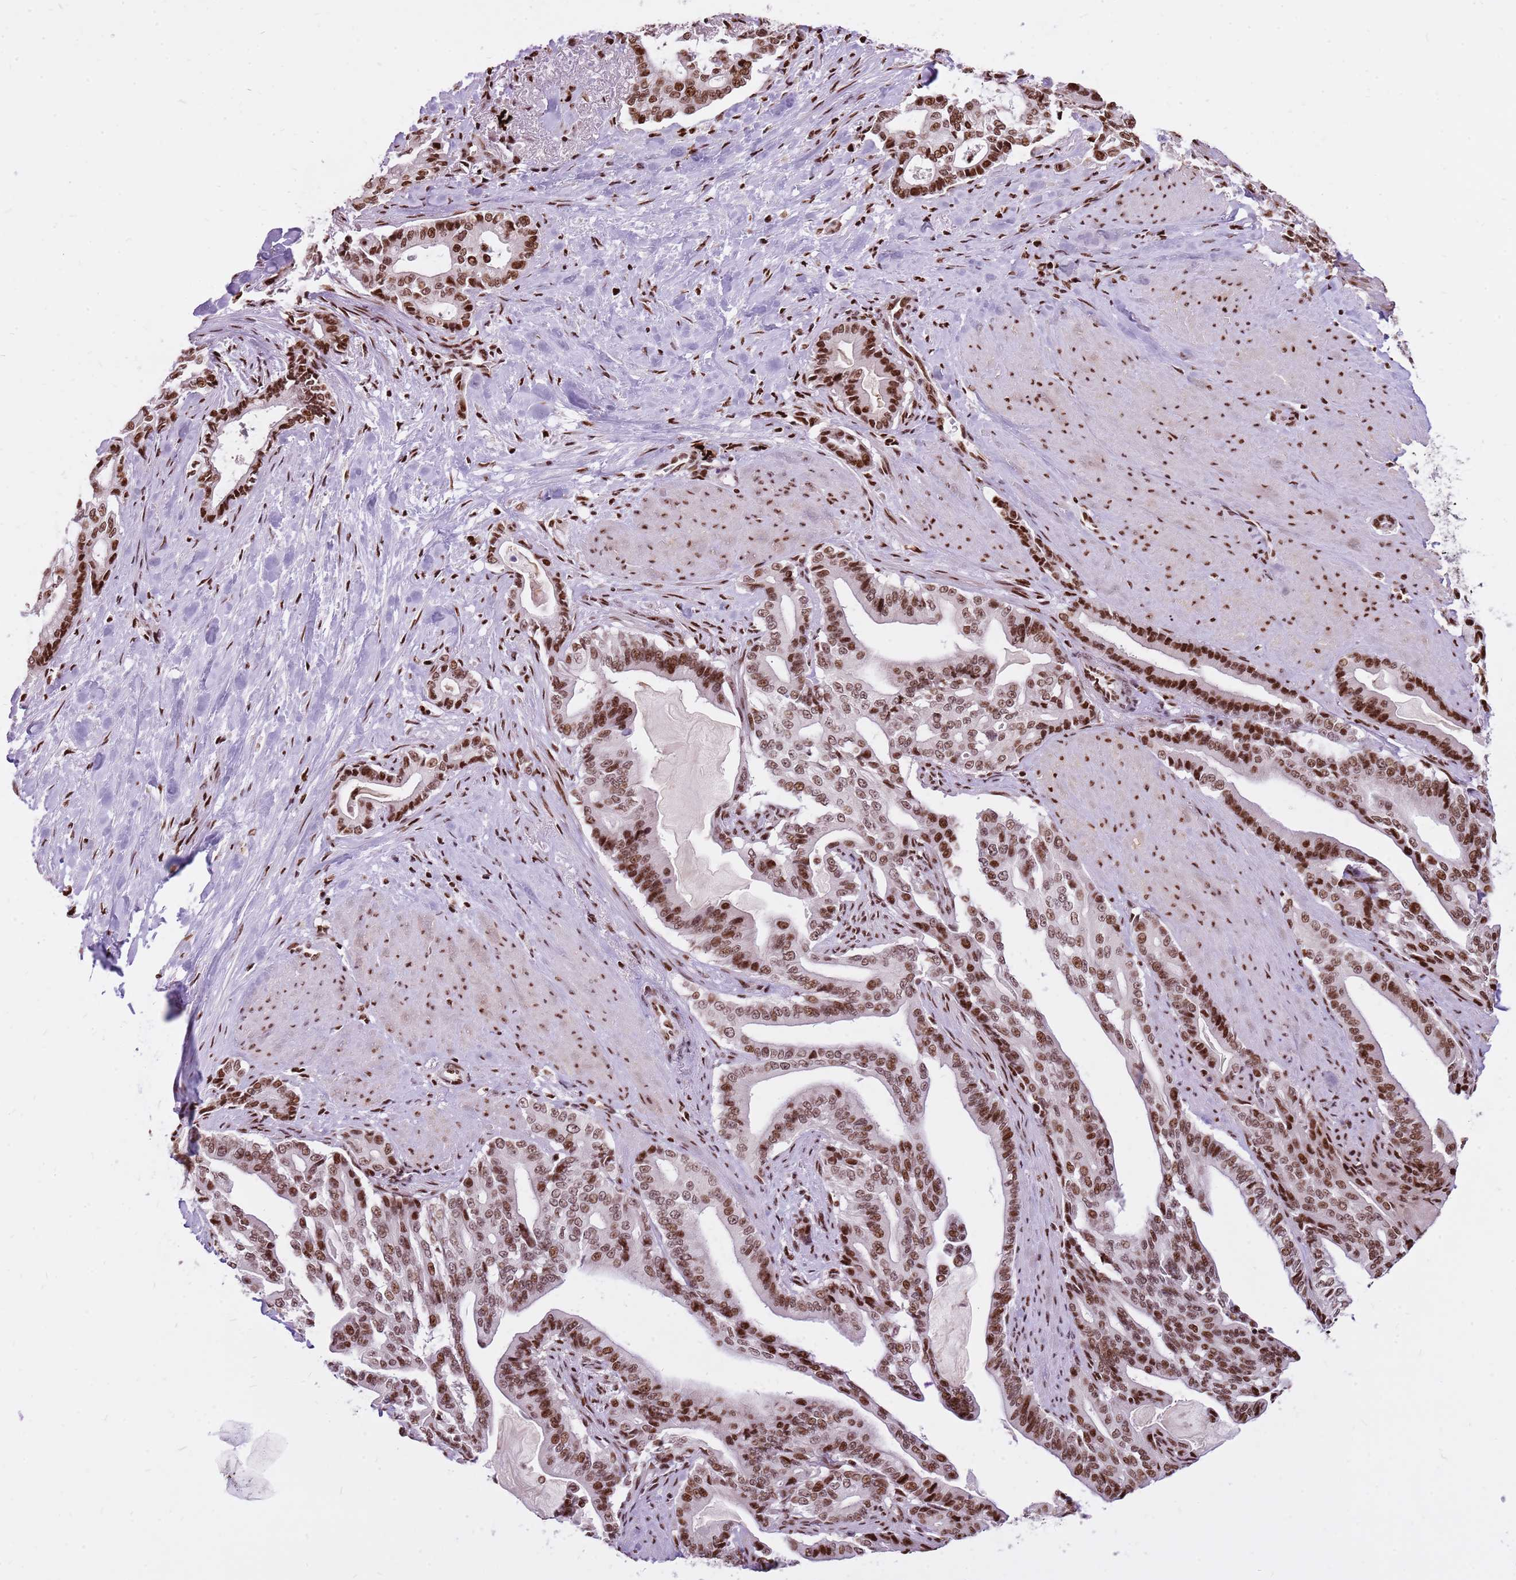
{"staining": {"intensity": "strong", "quantity": ">75%", "location": "nuclear"}, "tissue": "pancreatic cancer", "cell_type": "Tumor cells", "image_type": "cancer", "snomed": [{"axis": "morphology", "description": "Adenocarcinoma, NOS"}, {"axis": "topography", "description": "Pancreas"}], "caption": "Adenocarcinoma (pancreatic) stained with a protein marker displays strong staining in tumor cells.", "gene": "WASHC4", "patient": {"sex": "male", "age": 63}}